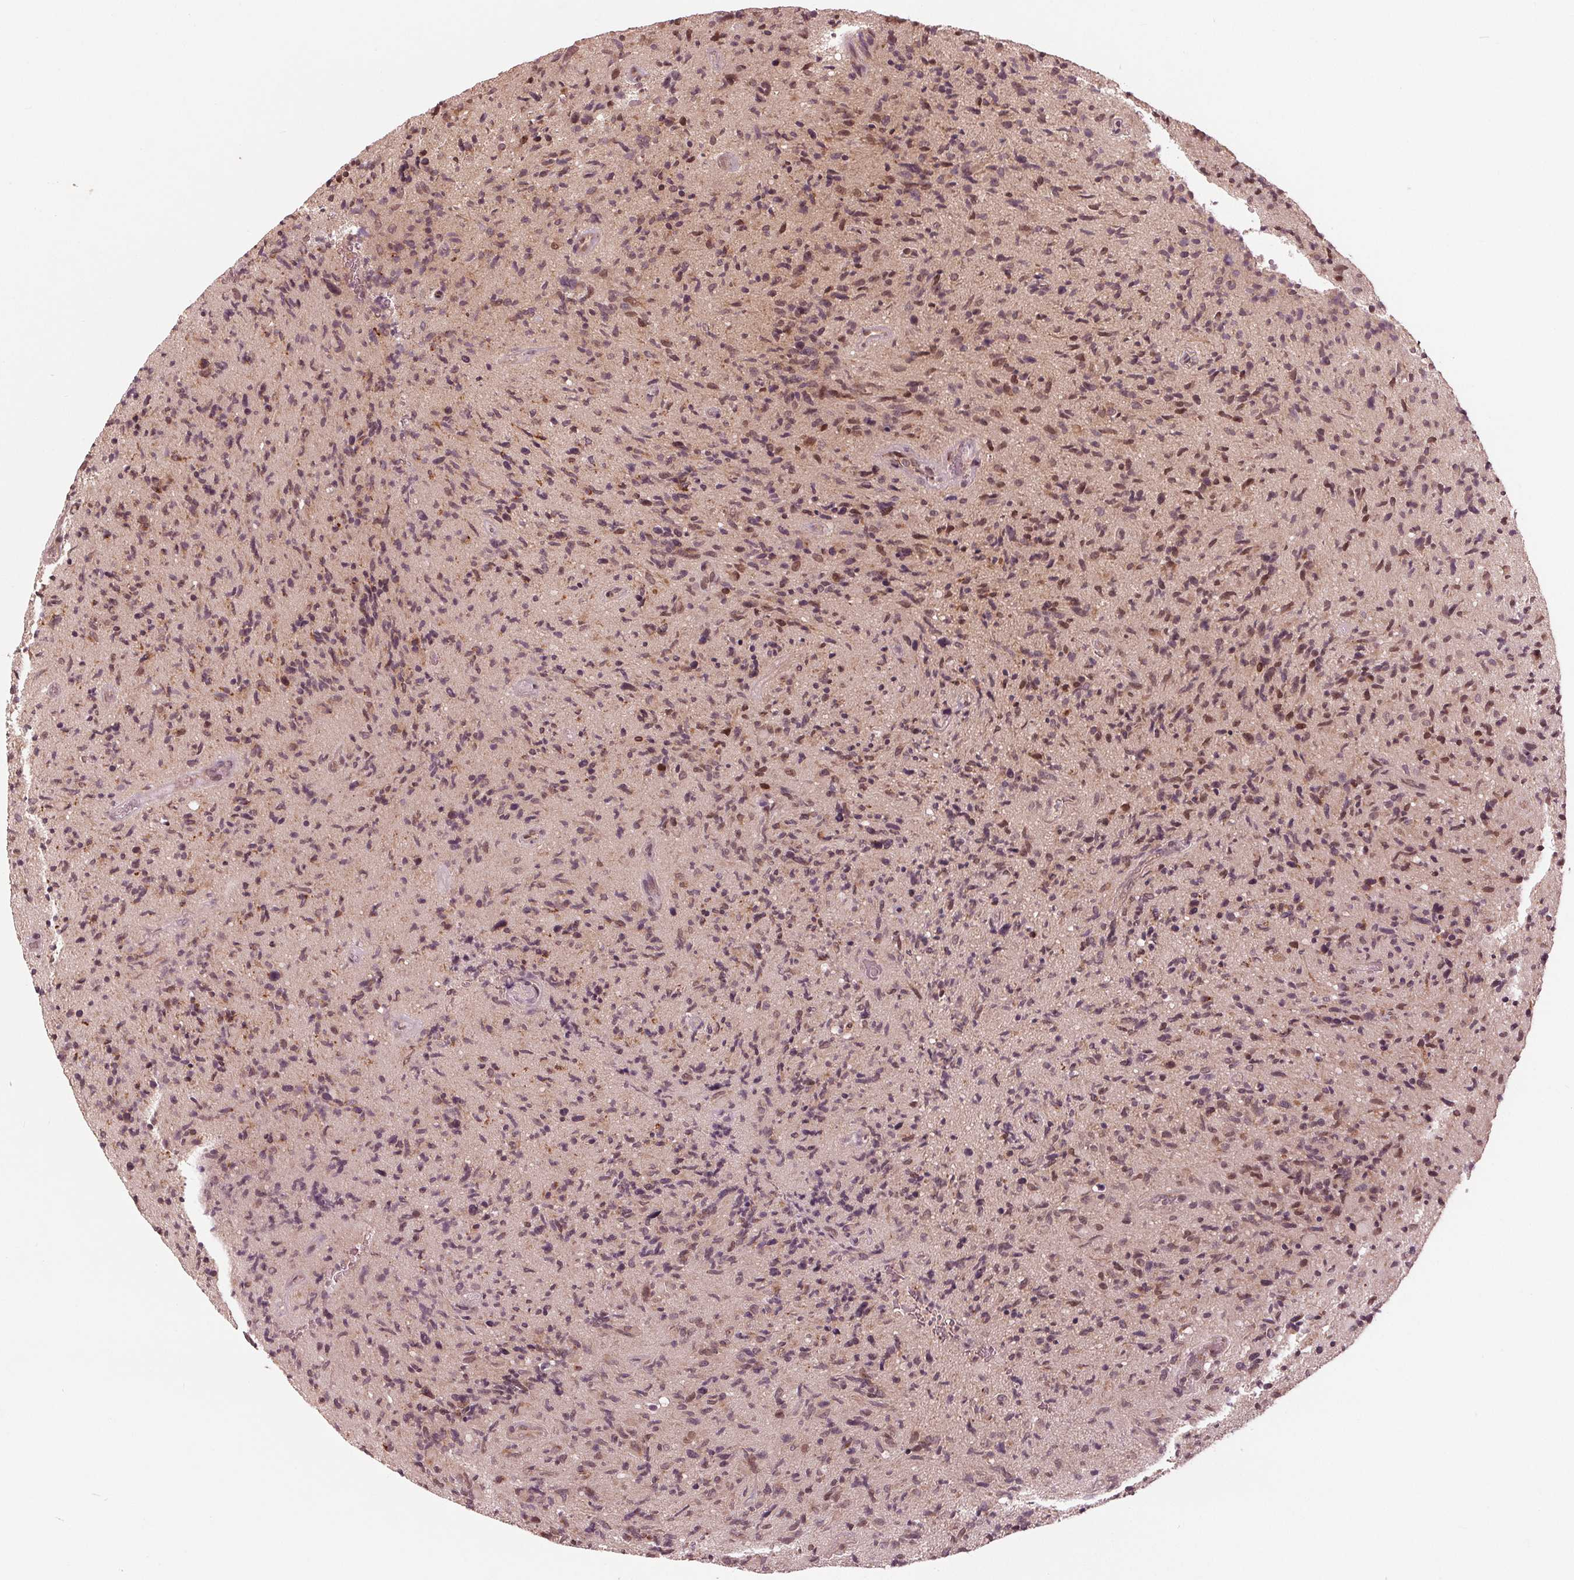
{"staining": {"intensity": "moderate", "quantity": "<25%", "location": "nuclear"}, "tissue": "glioma", "cell_type": "Tumor cells", "image_type": "cancer", "snomed": [{"axis": "morphology", "description": "Glioma, malignant, High grade"}, {"axis": "topography", "description": "Brain"}], "caption": "Human glioma stained with a protein marker displays moderate staining in tumor cells.", "gene": "ZNF471", "patient": {"sex": "male", "age": 54}}